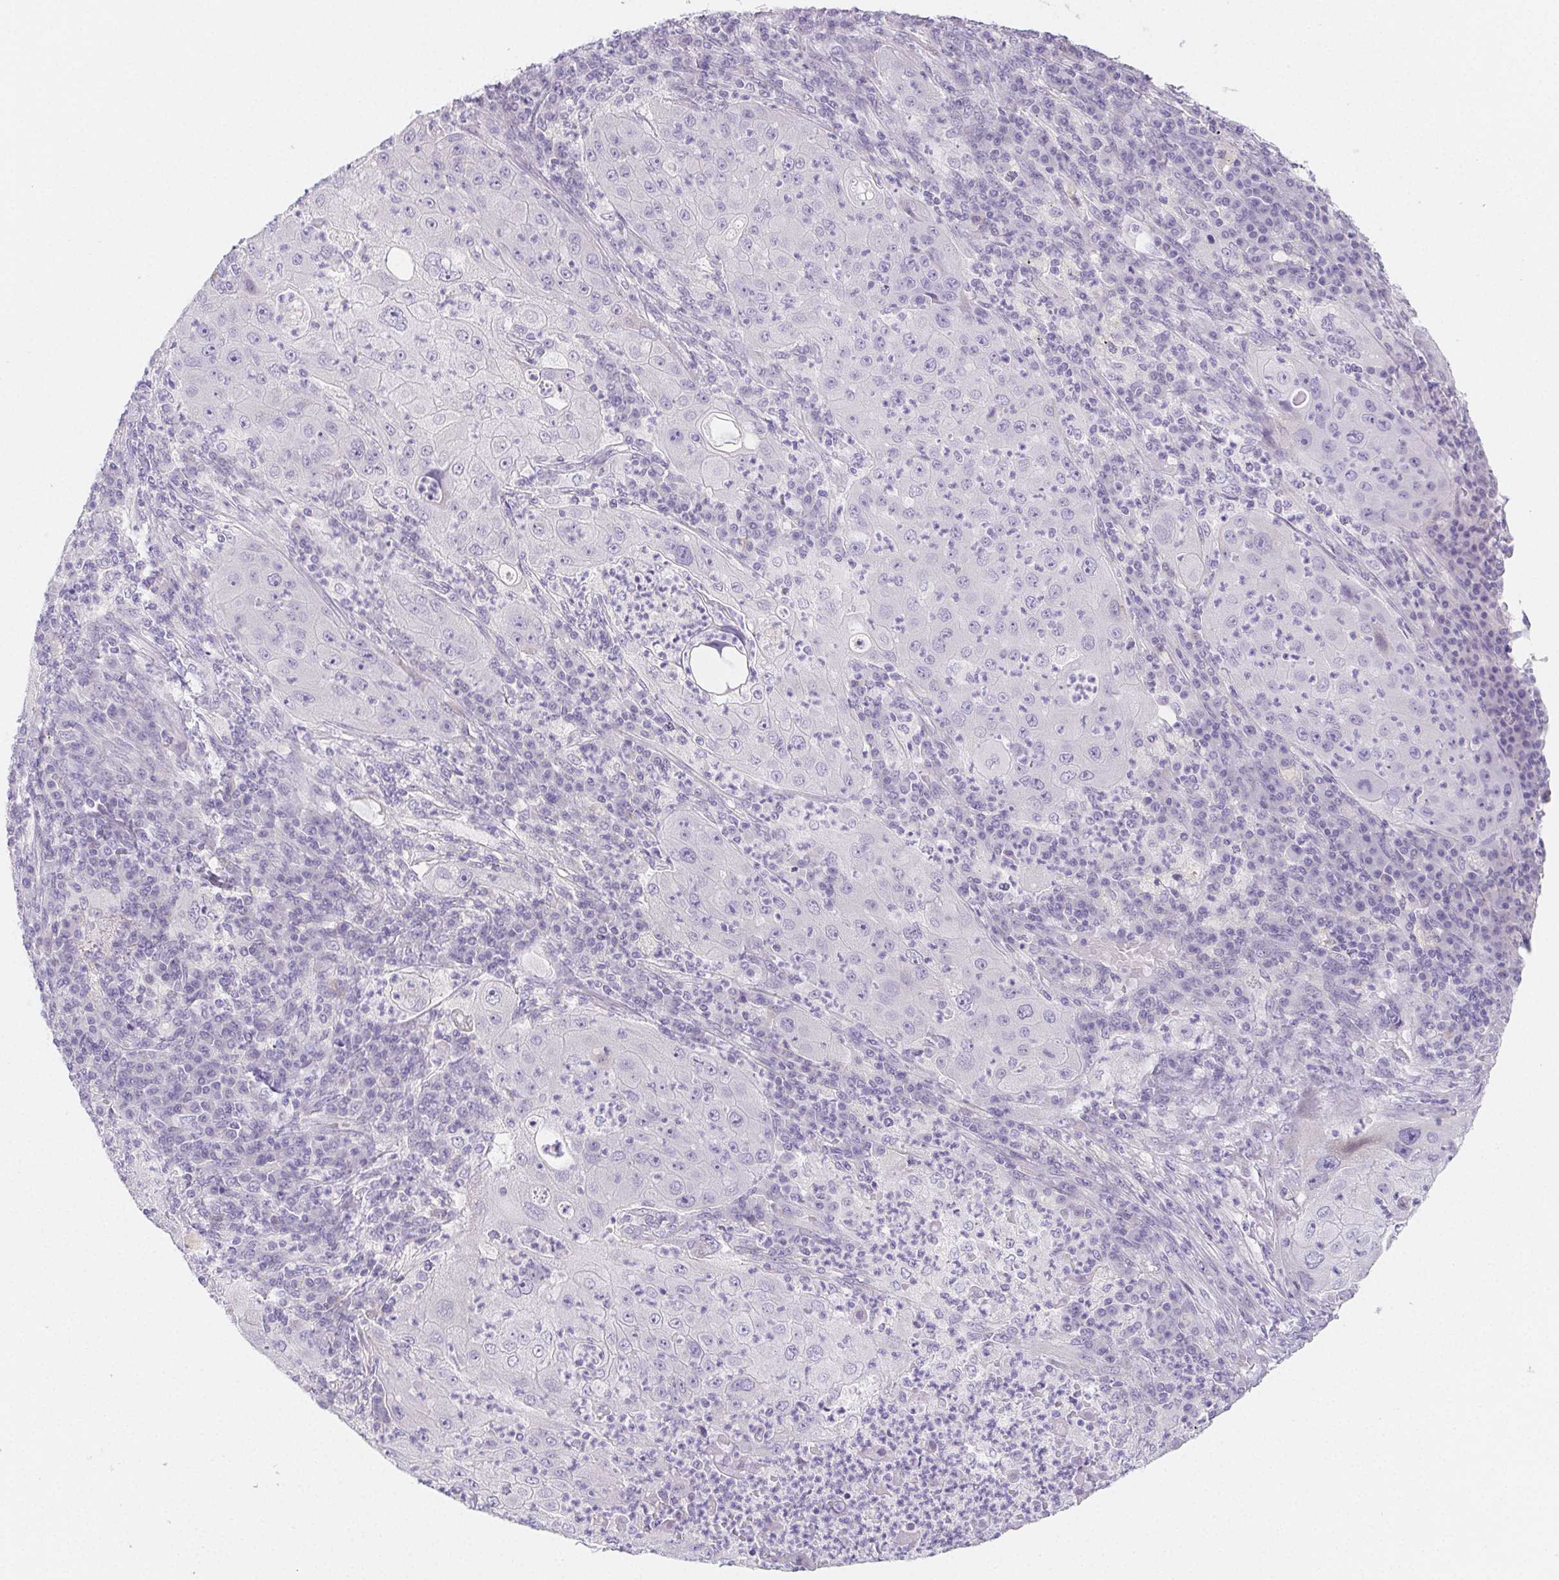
{"staining": {"intensity": "negative", "quantity": "none", "location": "none"}, "tissue": "lung cancer", "cell_type": "Tumor cells", "image_type": "cancer", "snomed": [{"axis": "morphology", "description": "Squamous cell carcinoma, NOS"}, {"axis": "topography", "description": "Lung"}], "caption": "Immunohistochemistry image of neoplastic tissue: human lung cancer stained with DAB shows no significant protein staining in tumor cells. The staining was performed using DAB (3,3'-diaminobenzidine) to visualize the protein expression in brown, while the nuclei were stained in blue with hematoxylin (Magnification: 20x).", "gene": "ZBBX", "patient": {"sex": "female", "age": 59}}